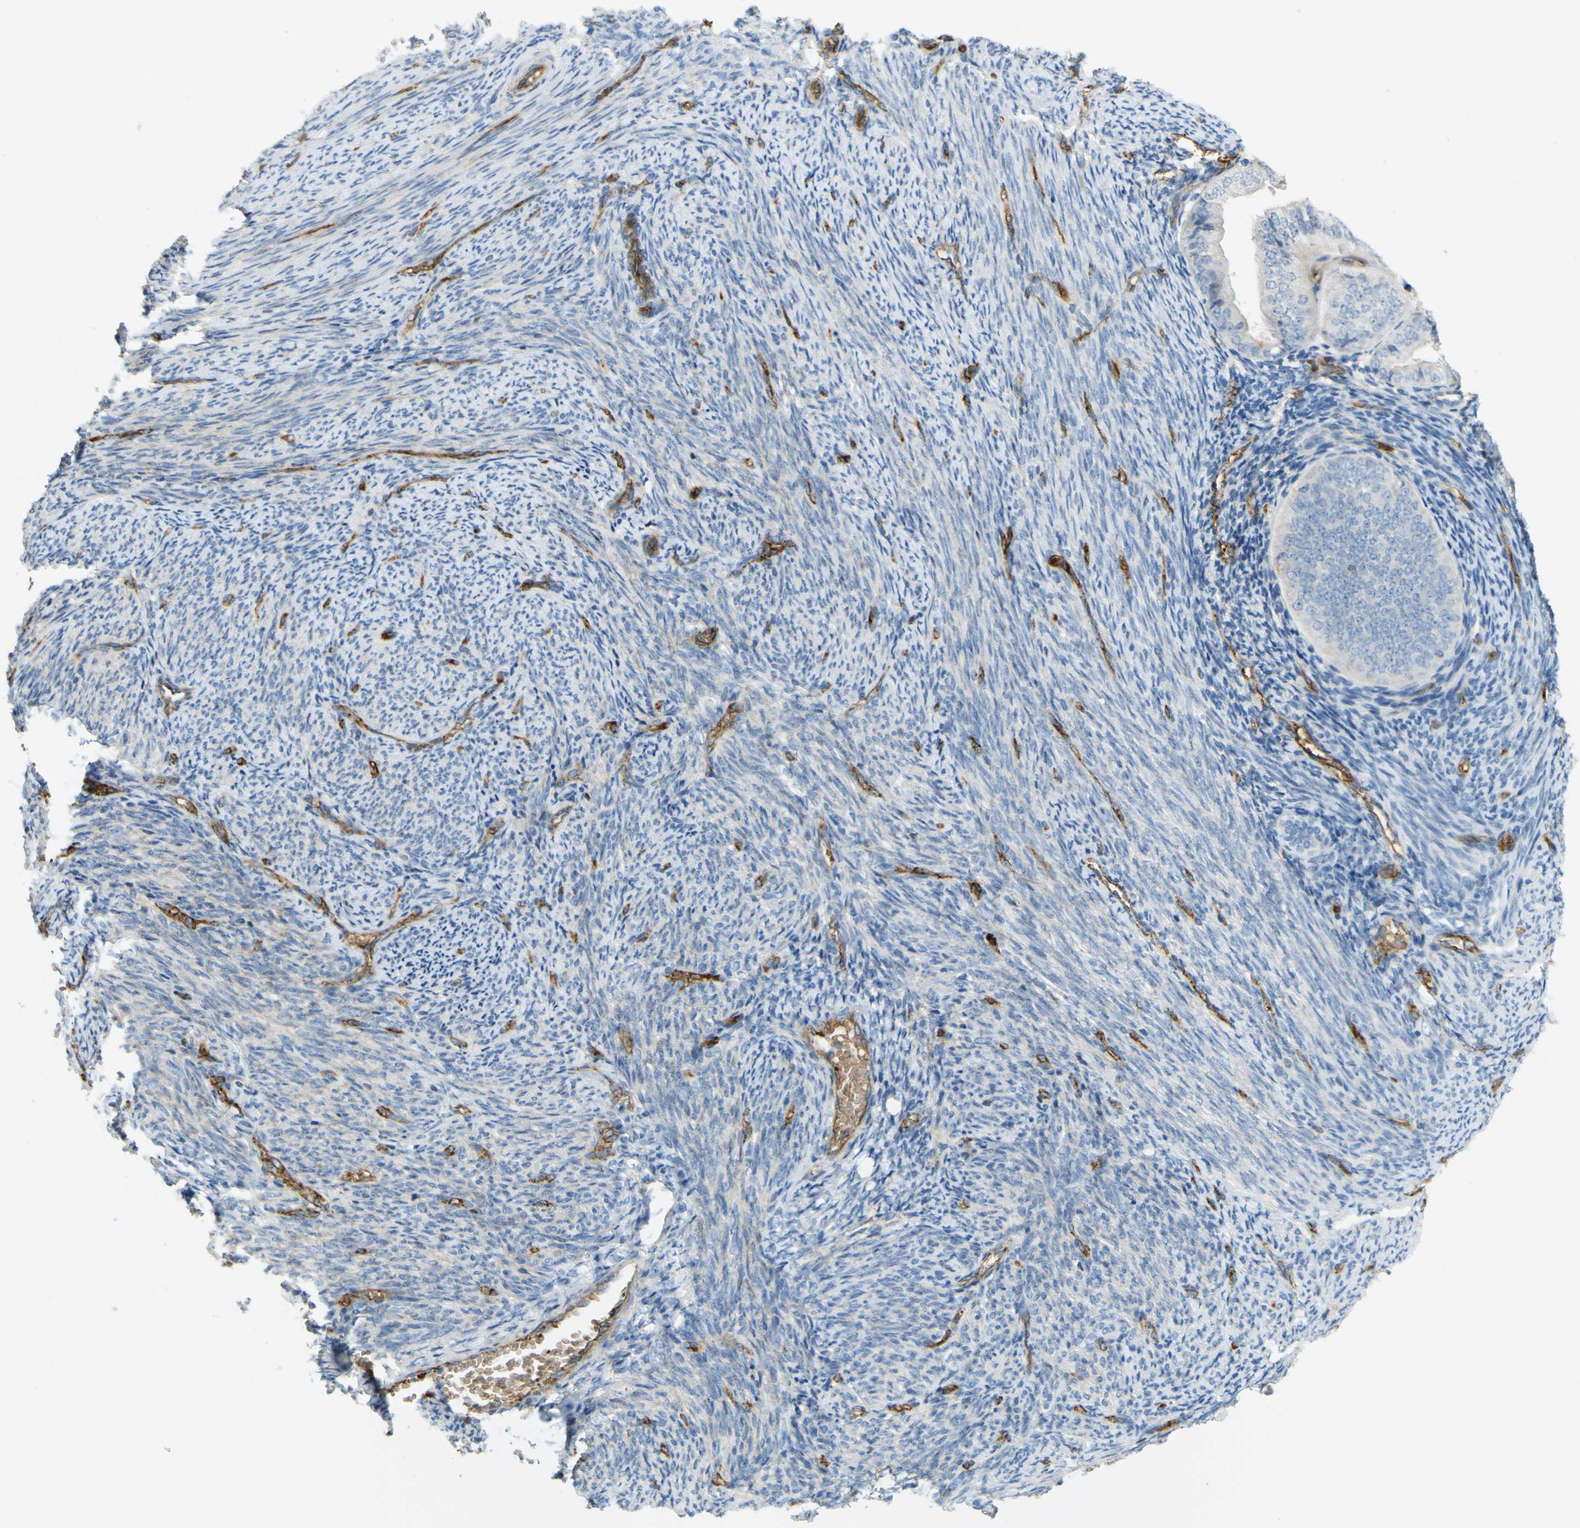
{"staining": {"intensity": "negative", "quantity": "none", "location": "none"}, "tissue": "endometrial cancer", "cell_type": "Tumor cells", "image_type": "cancer", "snomed": [{"axis": "morphology", "description": "Adenocarcinoma, NOS"}, {"axis": "topography", "description": "Endometrium"}], "caption": "Tumor cells show no significant protein expression in adenocarcinoma (endometrial).", "gene": "PLXDC1", "patient": {"sex": "female", "age": 63}}